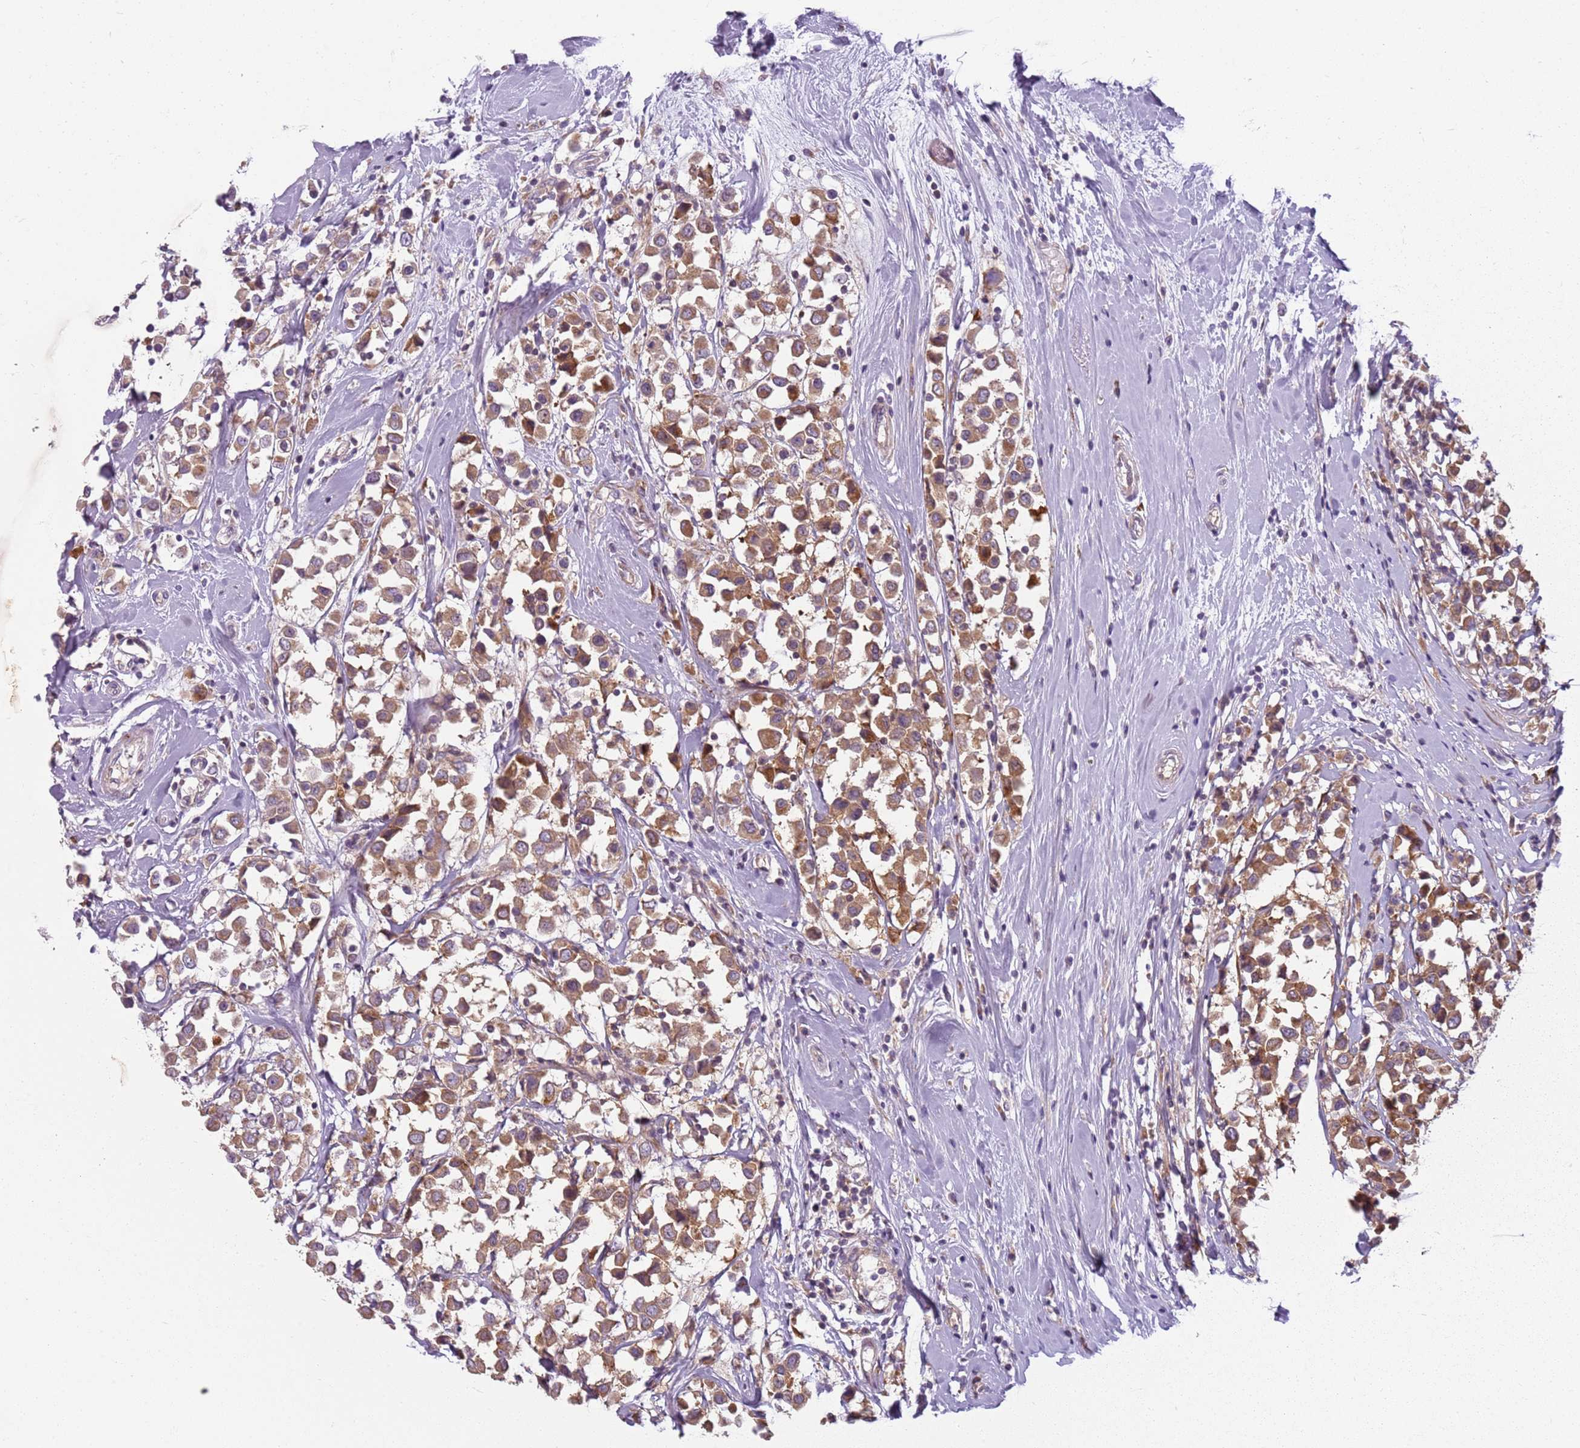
{"staining": {"intensity": "moderate", "quantity": ">75%", "location": "cytoplasmic/membranous"}, "tissue": "breast cancer", "cell_type": "Tumor cells", "image_type": "cancer", "snomed": [{"axis": "morphology", "description": "Duct carcinoma"}, {"axis": "topography", "description": "Breast"}], "caption": "A brown stain labels moderate cytoplasmic/membranous staining of a protein in intraductal carcinoma (breast) tumor cells.", "gene": "RPS28", "patient": {"sex": "female", "age": 61}}